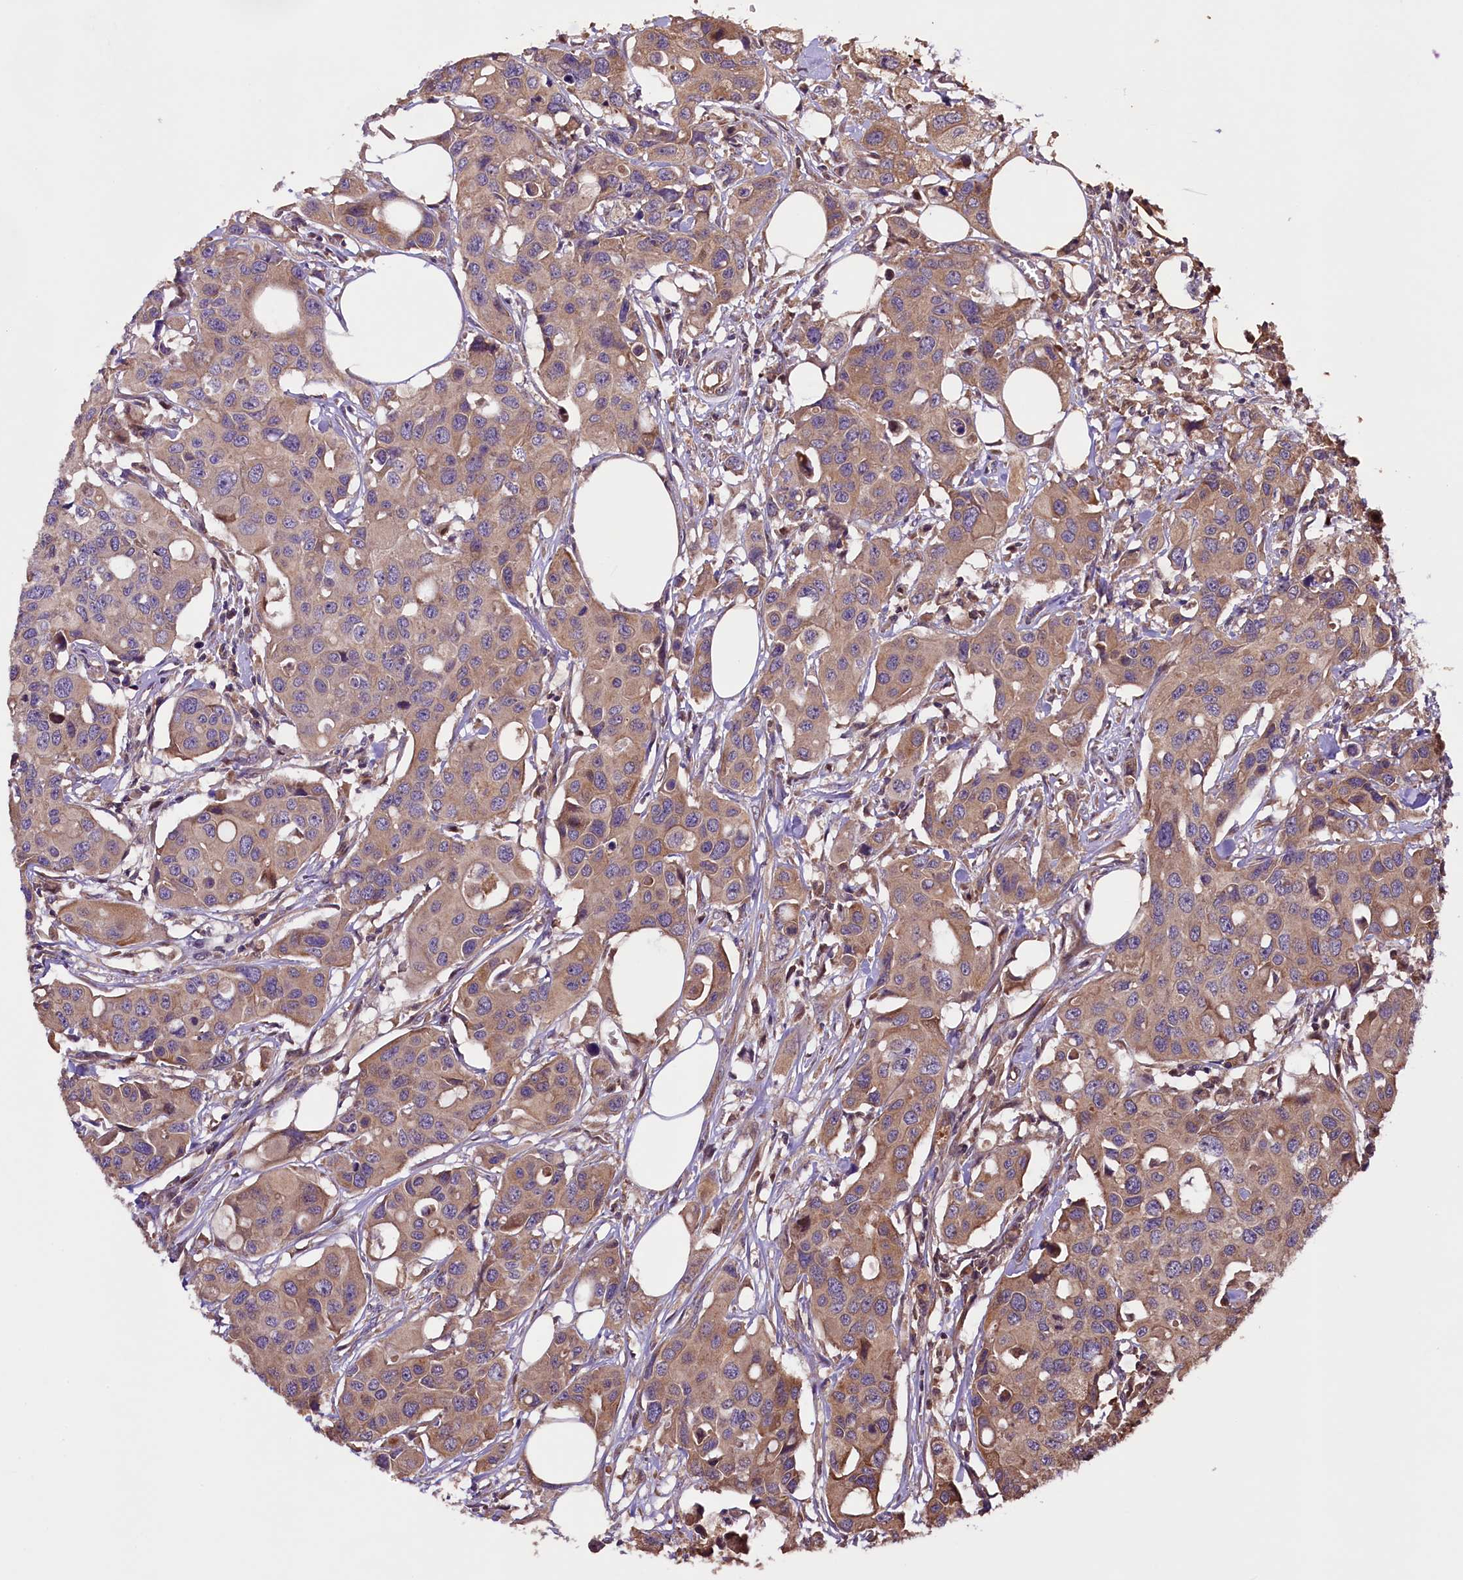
{"staining": {"intensity": "moderate", "quantity": ">75%", "location": "cytoplasmic/membranous"}, "tissue": "colorectal cancer", "cell_type": "Tumor cells", "image_type": "cancer", "snomed": [{"axis": "morphology", "description": "Adenocarcinoma, NOS"}, {"axis": "topography", "description": "Colon"}], "caption": "Moderate cytoplasmic/membranous staining is present in about >75% of tumor cells in colorectal cancer (adenocarcinoma).", "gene": "KLC2", "patient": {"sex": "male", "age": 77}}